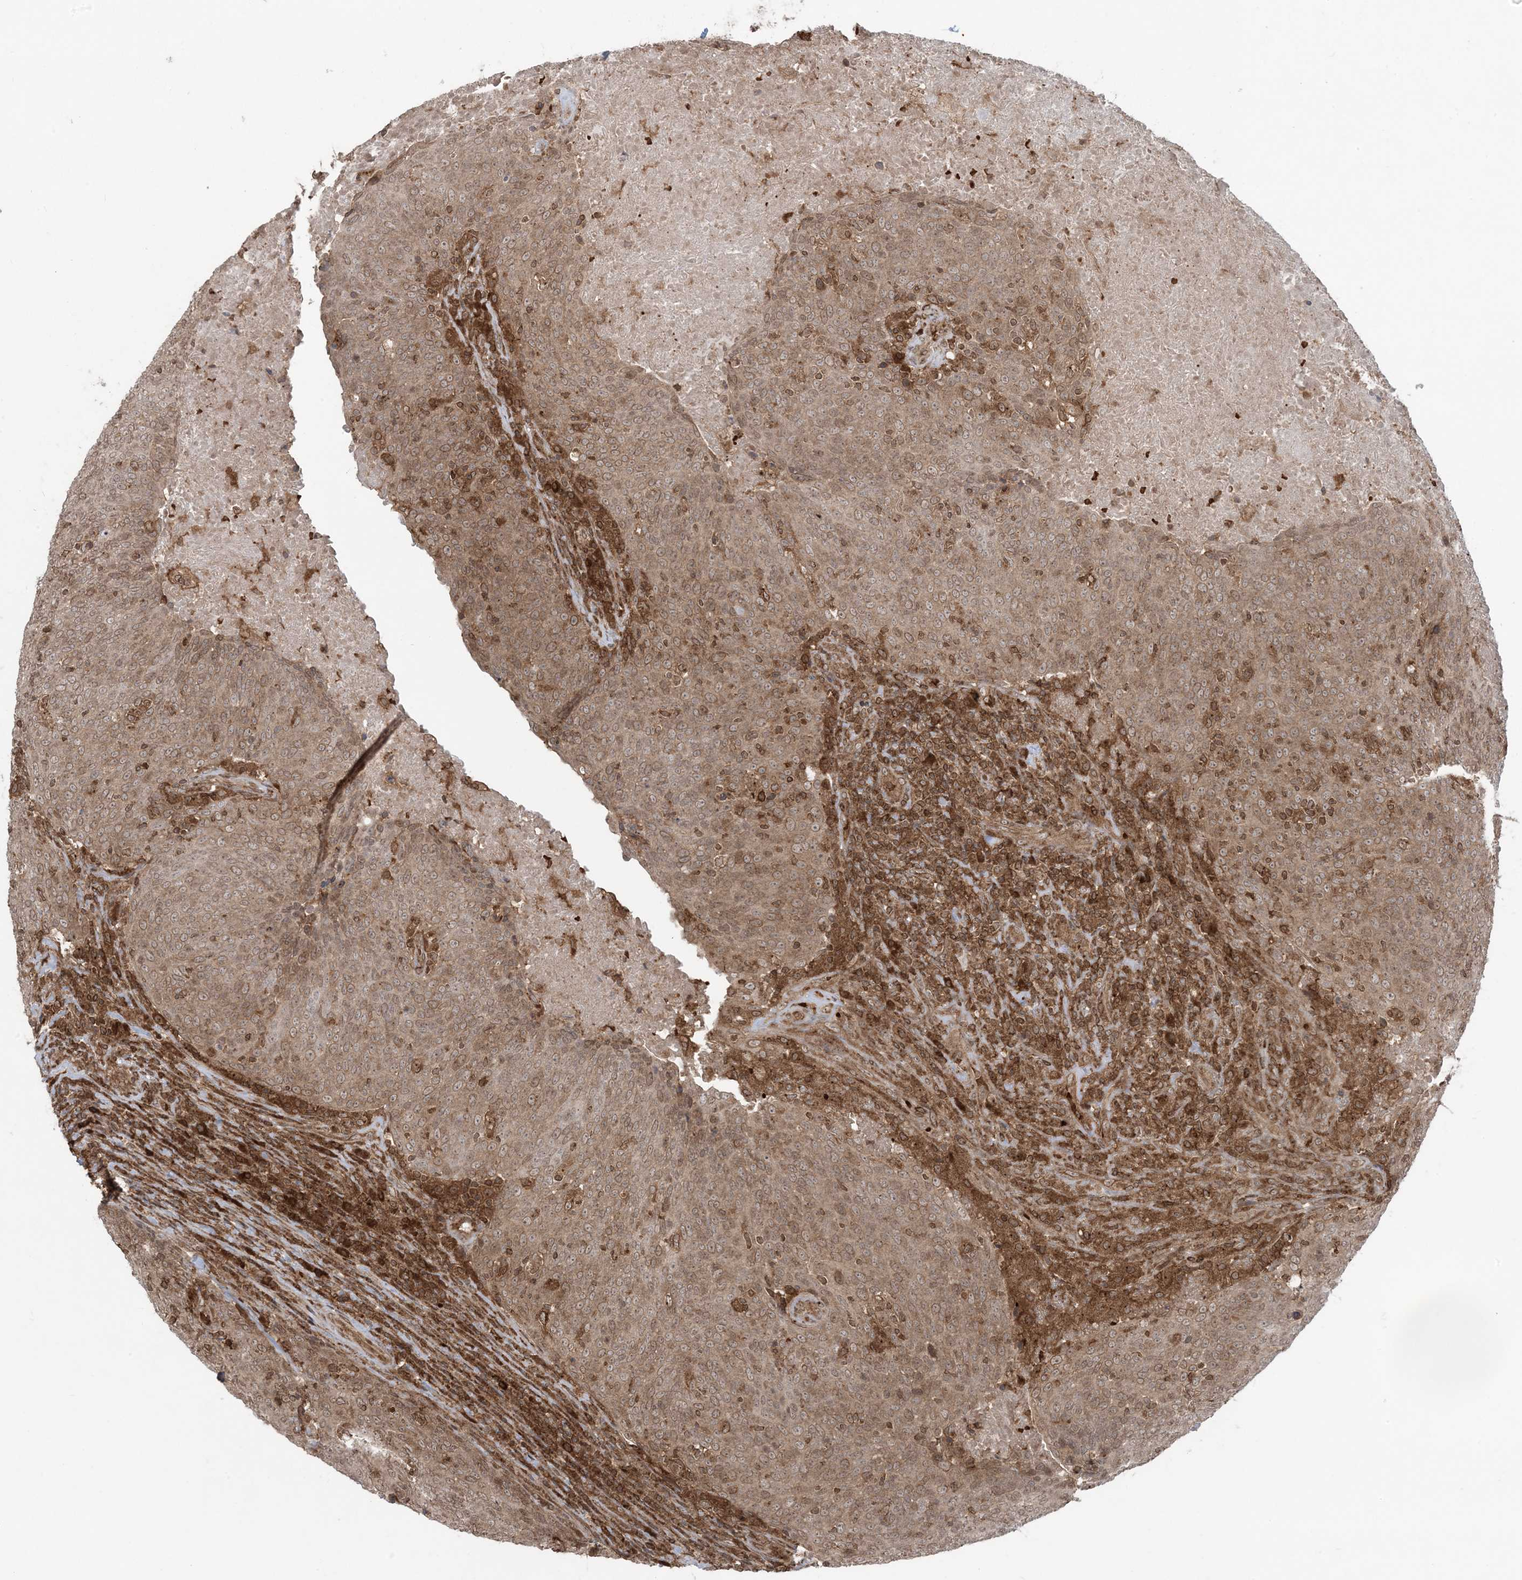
{"staining": {"intensity": "moderate", "quantity": ">75%", "location": "cytoplasmic/membranous,nuclear"}, "tissue": "head and neck cancer", "cell_type": "Tumor cells", "image_type": "cancer", "snomed": [{"axis": "morphology", "description": "Squamous cell carcinoma, NOS"}, {"axis": "morphology", "description": "Squamous cell carcinoma, metastatic, NOS"}, {"axis": "topography", "description": "Lymph node"}, {"axis": "topography", "description": "Head-Neck"}], "caption": "Immunohistochemistry (IHC) staining of head and neck cancer (metastatic squamous cell carcinoma), which shows medium levels of moderate cytoplasmic/membranous and nuclear staining in about >75% of tumor cells indicating moderate cytoplasmic/membranous and nuclear protein positivity. The staining was performed using DAB (brown) for protein detection and nuclei were counterstained in hematoxylin (blue).", "gene": "DDX19B", "patient": {"sex": "male", "age": 62}}